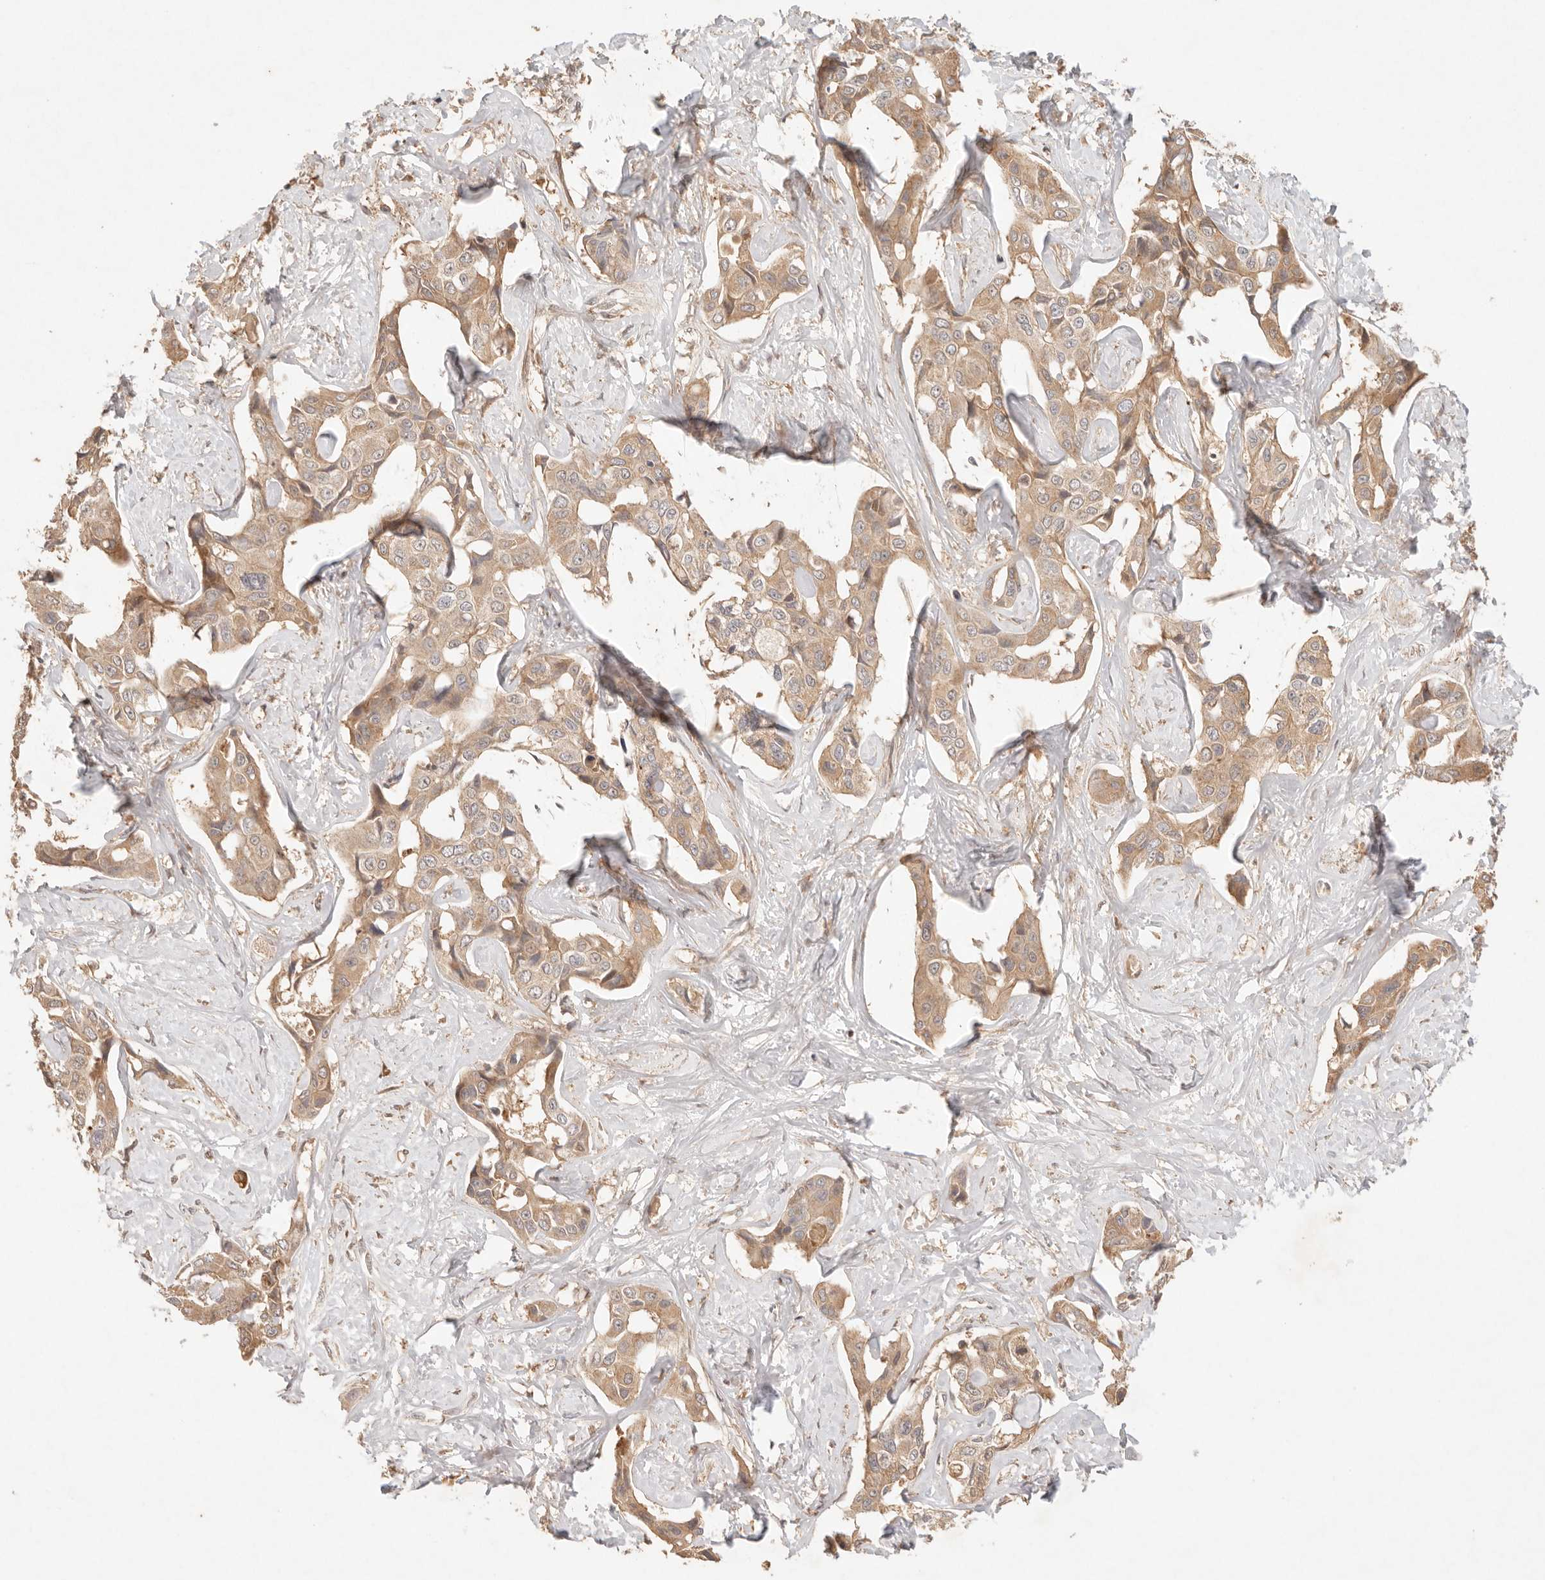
{"staining": {"intensity": "moderate", "quantity": ">75%", "location": "cytoplasmic/membranous"}, "tissue": "liver cancer", "cell_type": "Tumor cells", "image_type": "cancer", "snomed": [{"axis": "morphology", "description": "Cholangiocarcinoma"}, {"axis": "topography", "description": "Liver"}], "caption": "This is a photomicrograph of immunohistochemistry staining of cholangiocarcinoma (liver), which shows moderate staining in the cytoplasmic/membranous of tumor cells.", "gene": "PHLDA3", "patient": {"sex": "male", "age": 59}}